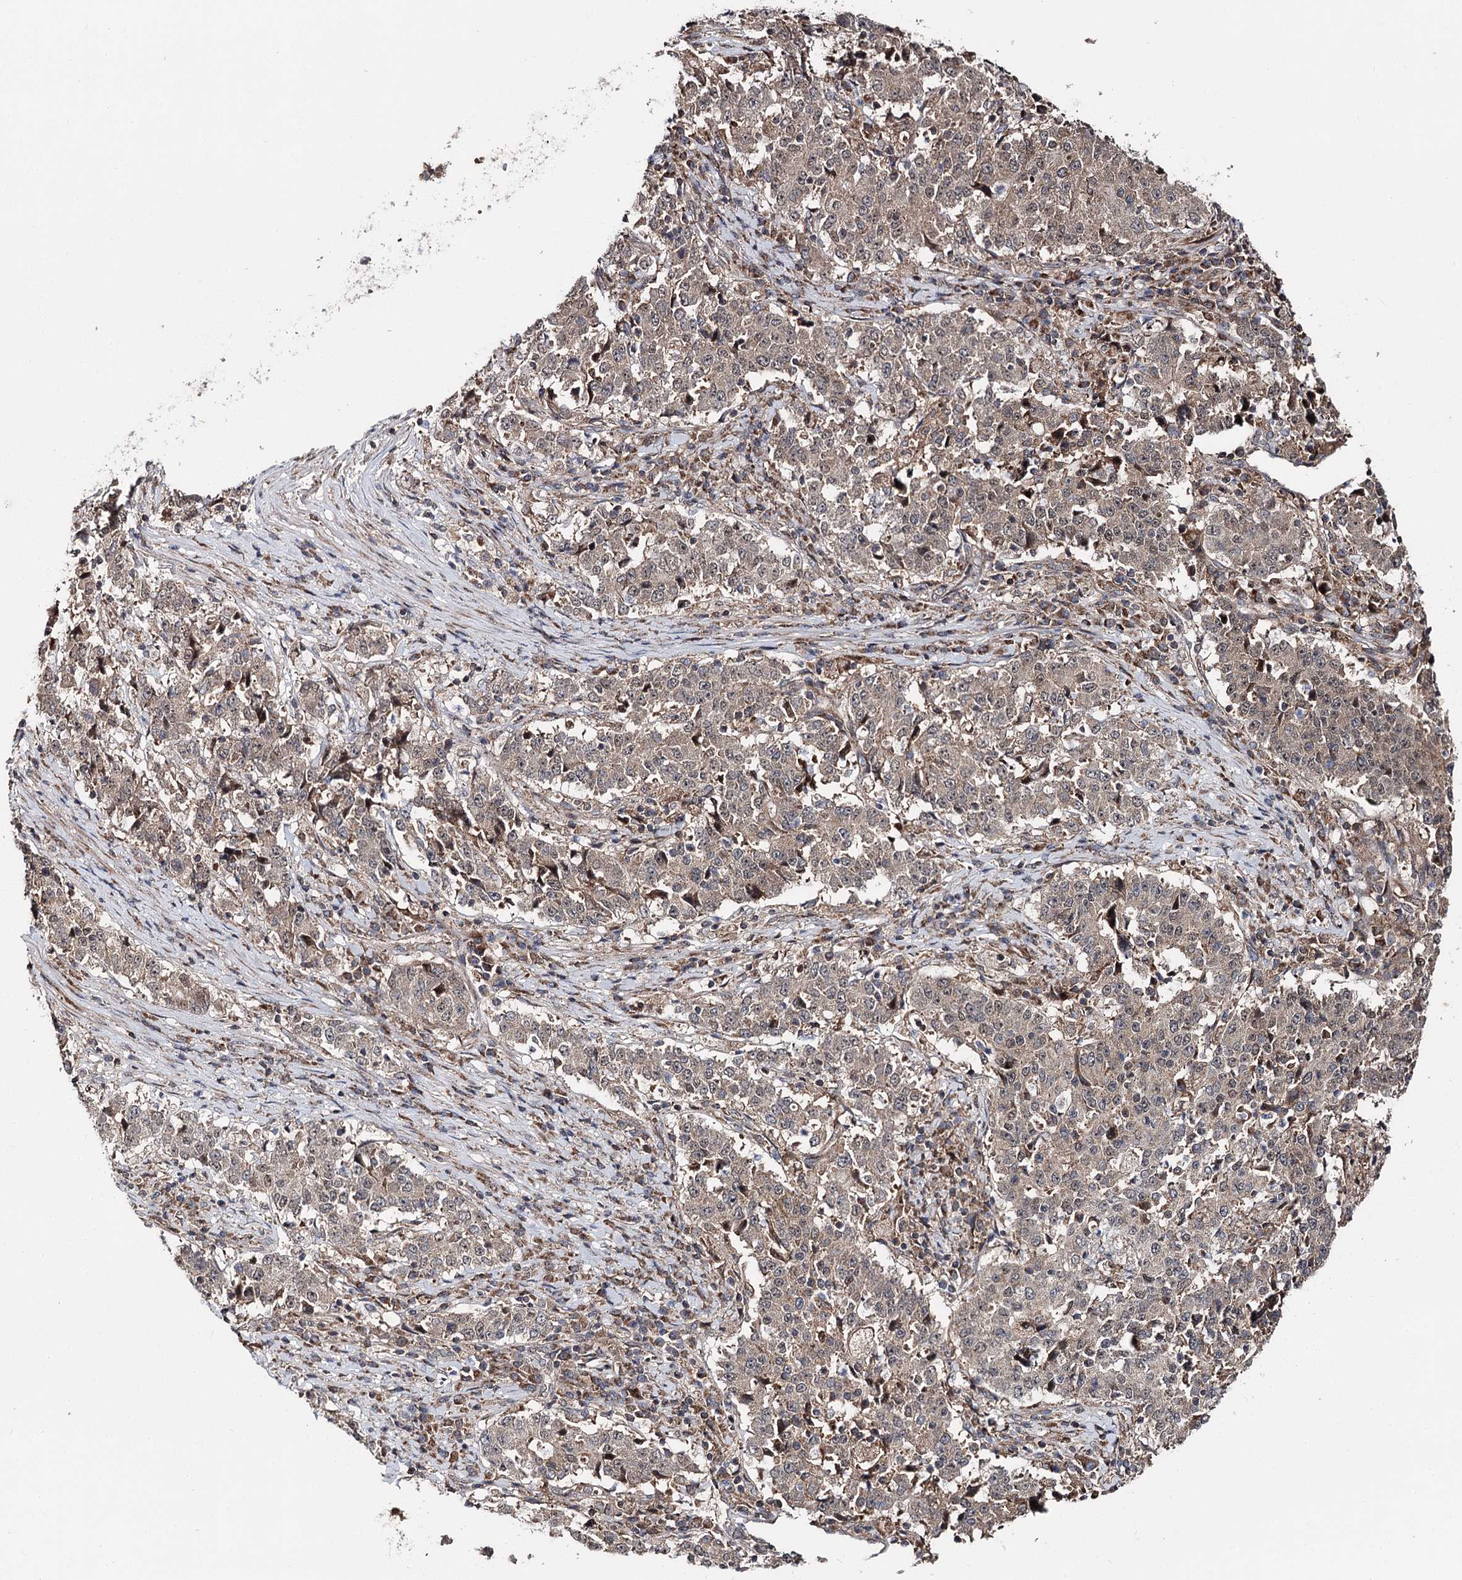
{"staining": {"intensity": "weak", "quantity": ">75%", "location": "cytoplasmic/membranous"}, "tissue": "stomach cancer", "cell_type": "Tumor cells", "image_type": "cancer", "snomed": [{"axis": "morphology", "description": "Adenocarcinoma, NOS"}, {"axis": "topography", "description": "Stomach"}], "caption": "Stomach adenocarcinoma stained with DAB (3,3'-diaminobenzidine) IHC reveals low levels of weak cytoplasmic/membranous positivity in about >75% of tumor cells. (DAB (3,3'-diaminobenzidine) IHC, brown staining for protein, blue staining for nuclei).", "gene": "MINDY3", "patient": {"sex": "male", "age": 59}}